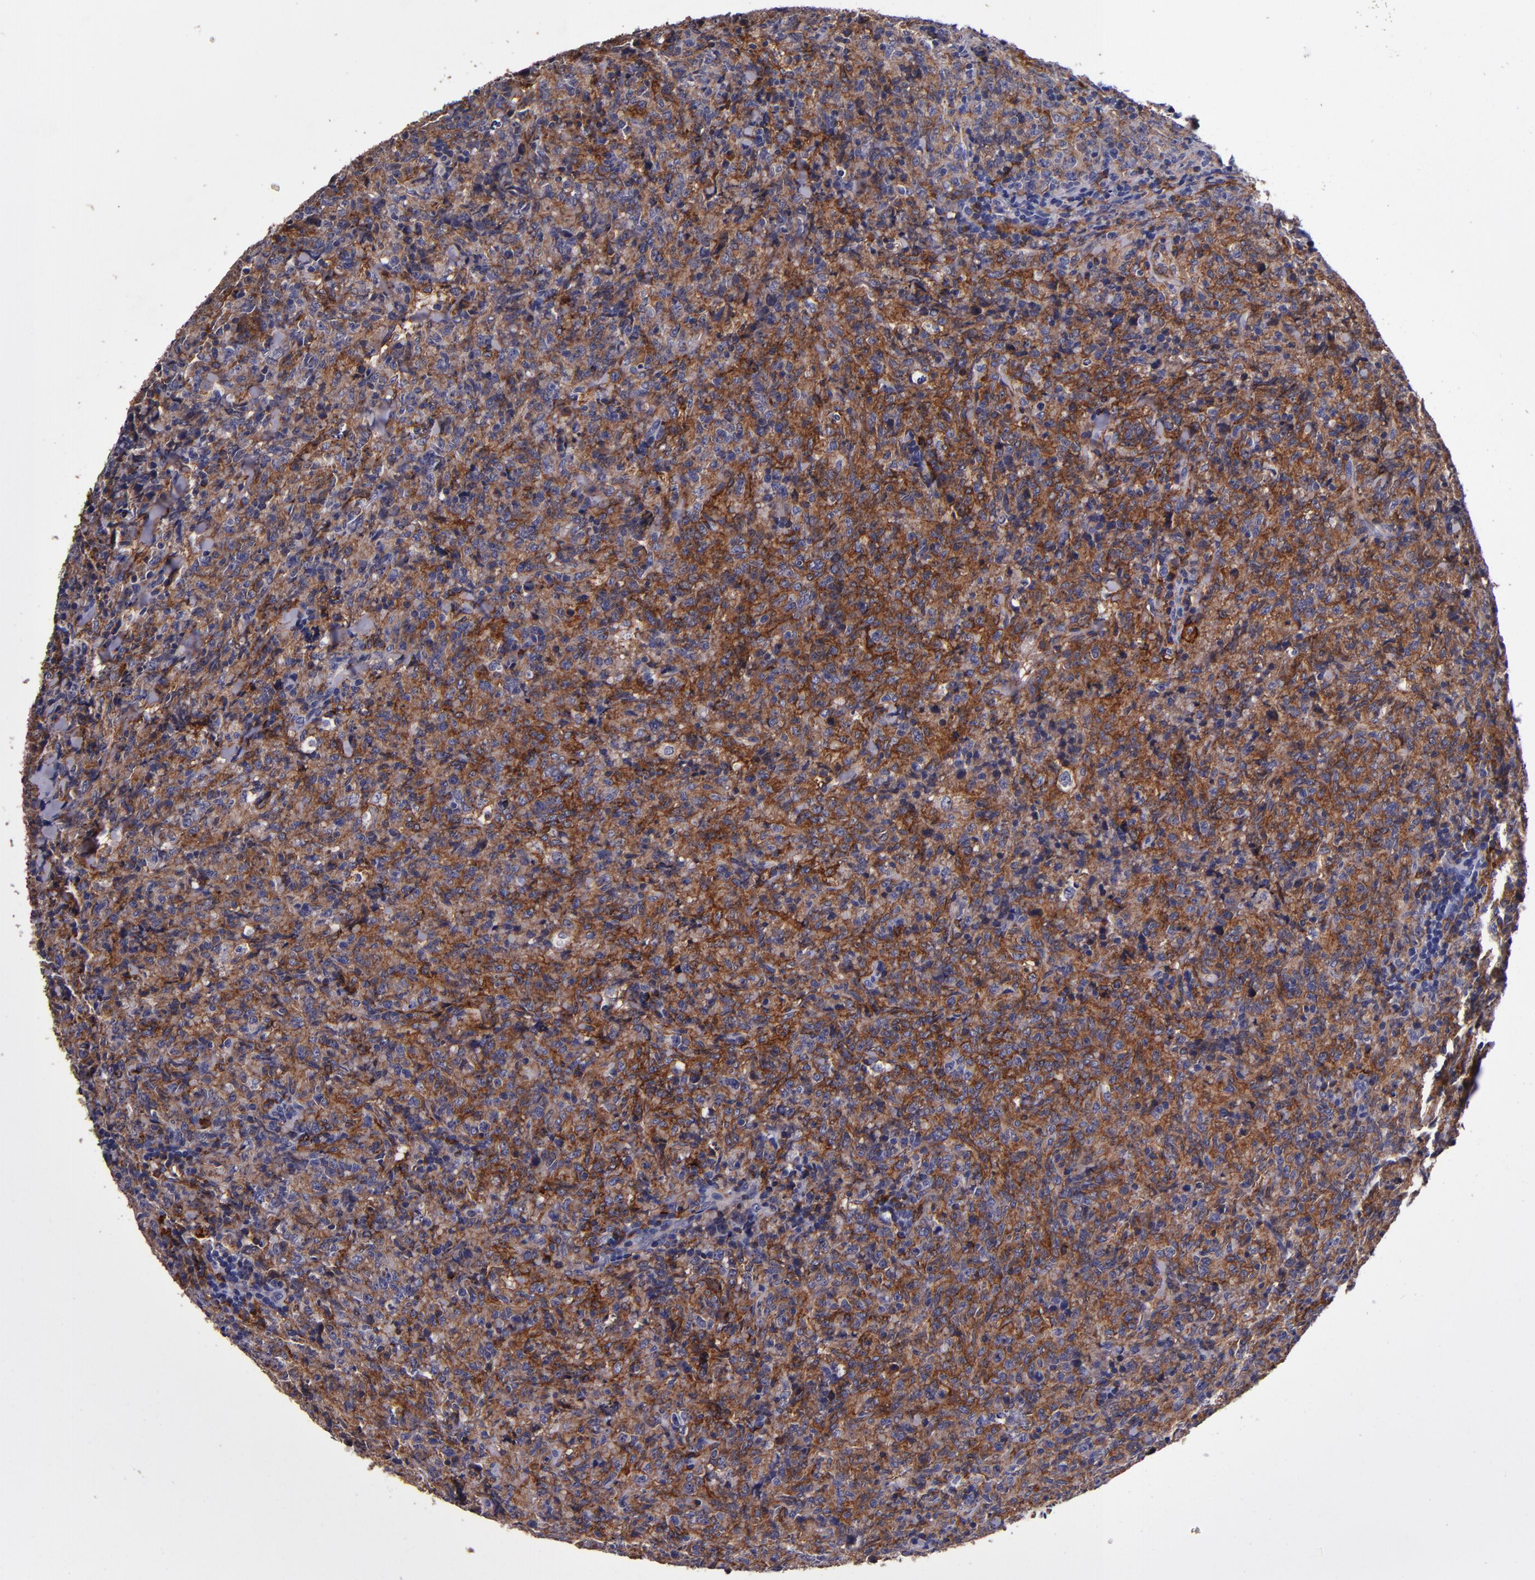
{"staining": {"intensity": "strong", "quantity": "25%-75%", "location": "cytoplasmic/membranous"}, "tissue": "lymphoma", "cell_type": "Tumor cells", "image_type": "cancer", "snomed": [{"axis": "morphology", "description": "Malignant lymphoma, non-Hodgkin's type, High grade"}, {"axis": "topography", "description": "Tonsil"}], "caption": "This image reveals lymphoma stained with immunohistochemistry (IHC) to label a protein in brown. The cytoplasmic/membranous of tumor cells show strong positivity for the protein. Nuclei are counter-stained blue.", "gene": "SIRPA", "patient": {"sex": "female", "age": 36}}